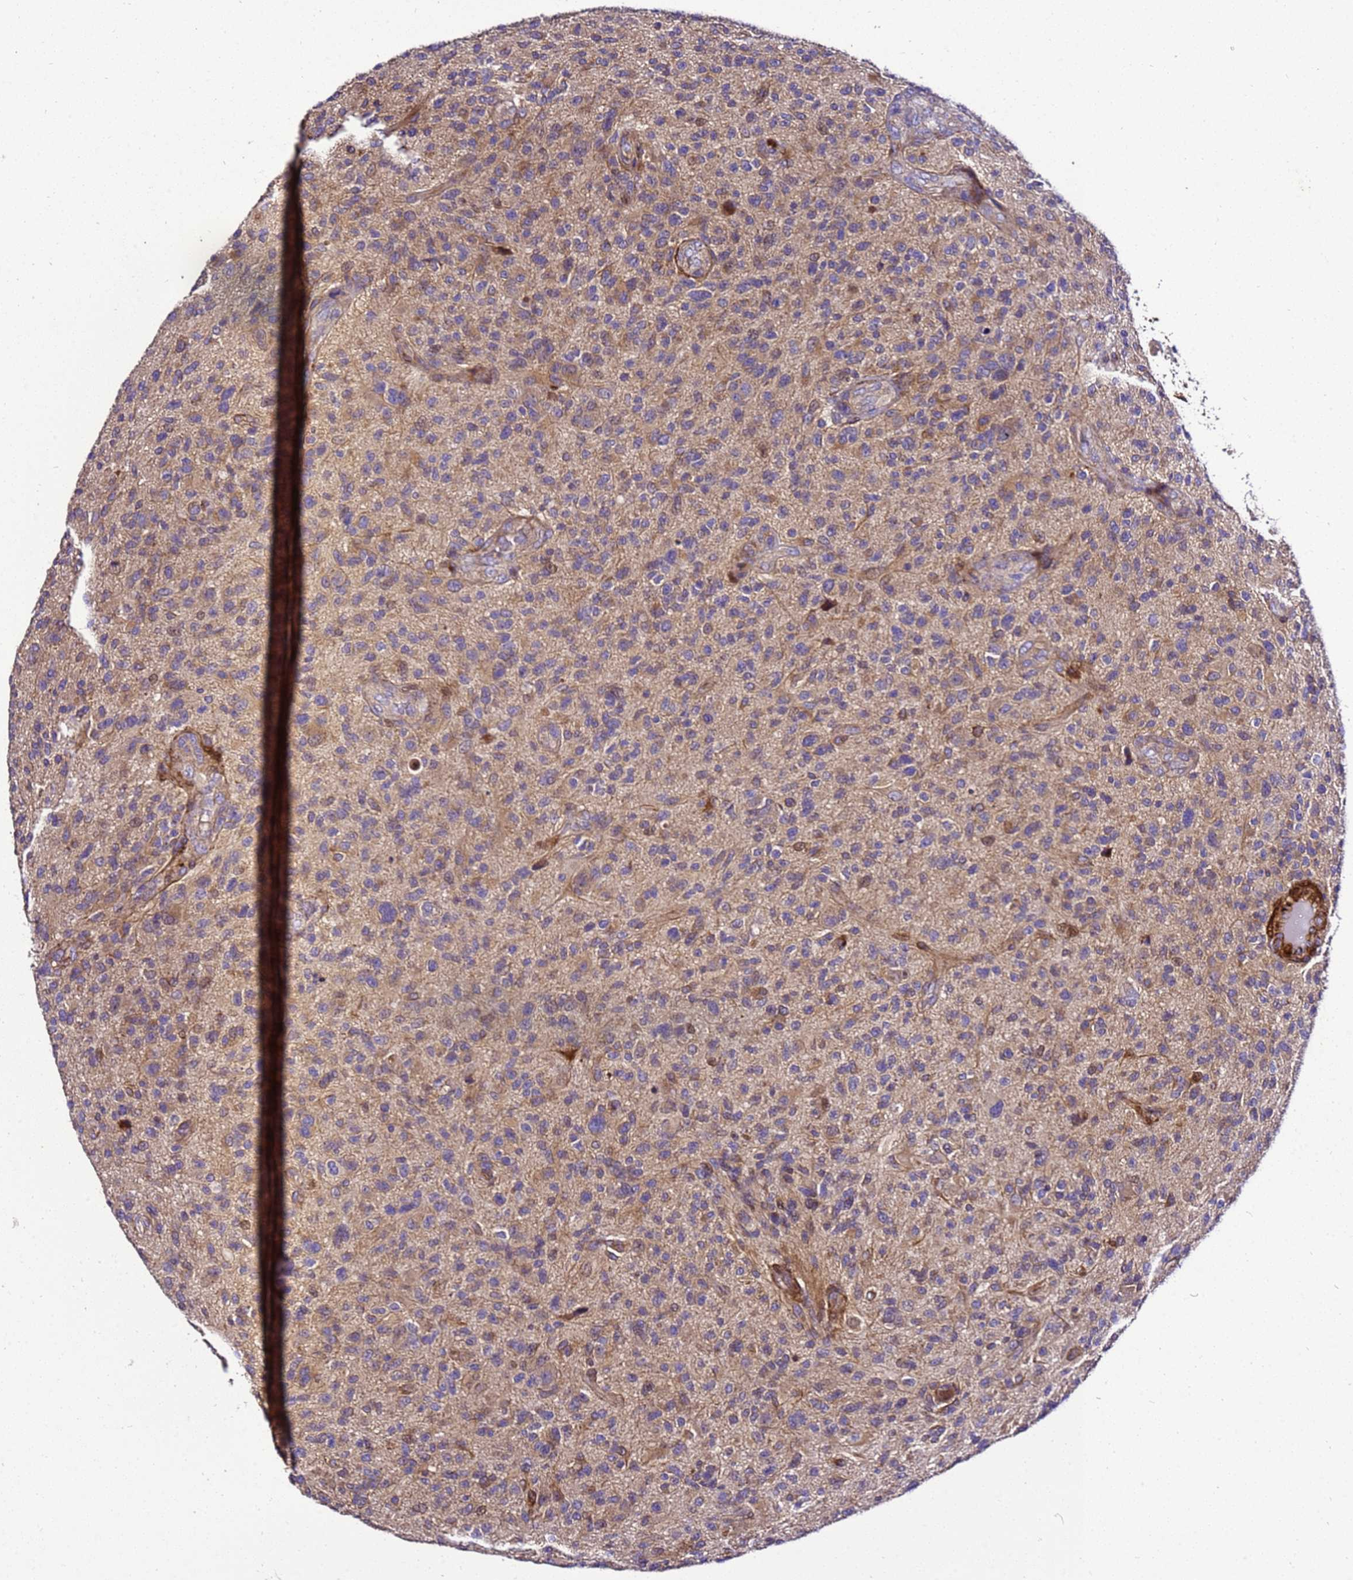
{"staining": {"intensity": "weak", "quantity": "25%-75%", "location": "cytoplasmic/membranous"}, "tissue": "glioma", "cell_type": "Tumor cells", "image_type": "cancer", "snomed": [{"axis": "morphology", "description": "Glioma, malignant, High grade"}, {"axis": "topography", "description": "Brain"}], "caption": "Protein analysis of malignant glioma (high-grade) tissue demonstrates weak cytoplasmic/membranous staining in approximately 25%-75% of tumor cells.", "gene": "ZNF417", "patient": {"sex": "male", "age": 47}}